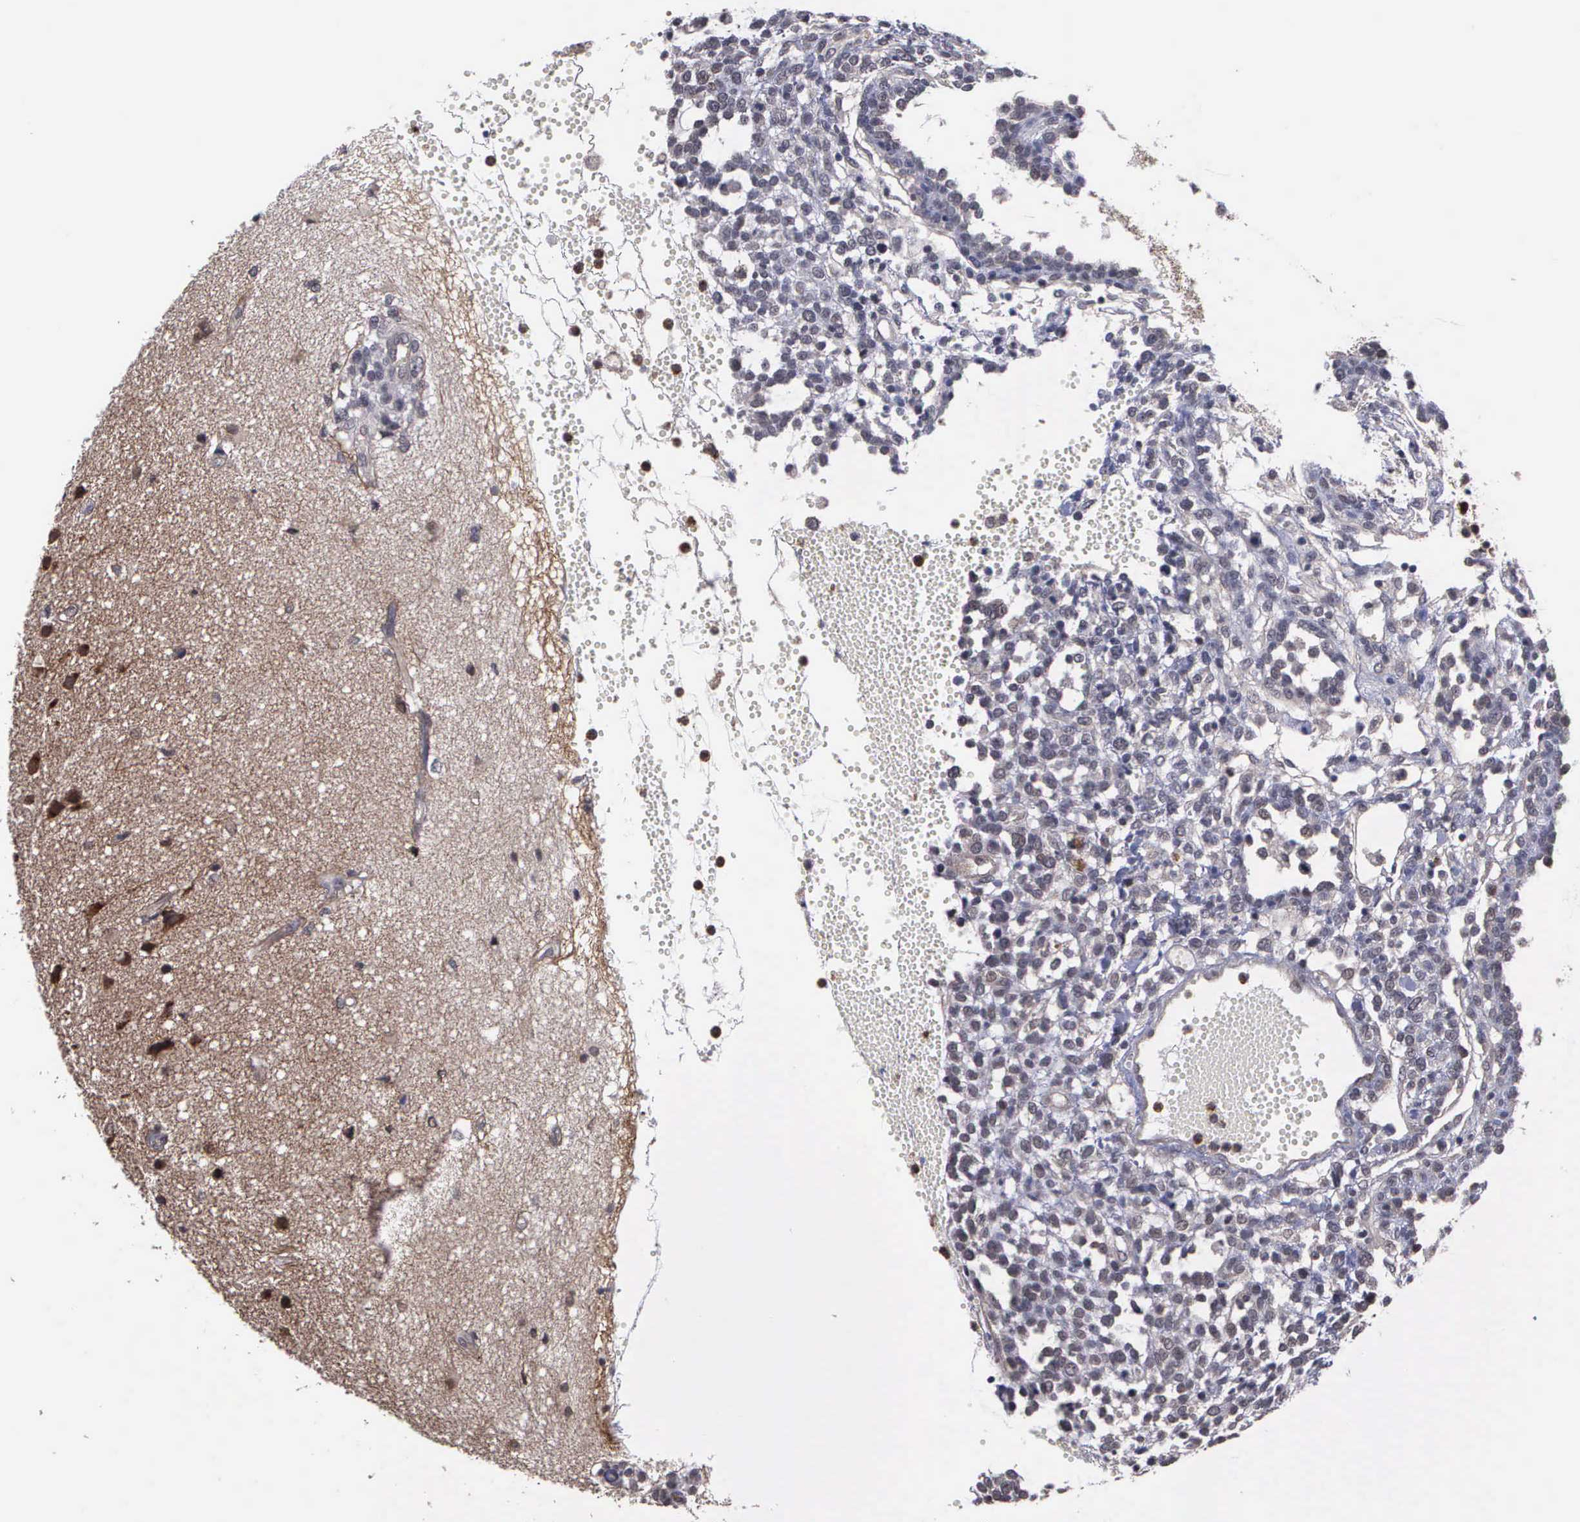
{"staining": {"intensity": "negative", "quantity": "none", "location": "none"}, "tissue": "glioma", "cell_type": "Tumor cells", "image_type": "cancer", "snomed": [{"axis": "morphology", "description": "Glioma, malignant, High grade"}, {"axis": "topography", "description": "Brain"}], "caption": "Malignant glioma (high-grade) was stained to show a protein in brown. There is no significant staining in tumor cells. The staining was performed using DAB to visualize the protein expression in brown, while the nuclei were stained in blue with hematoxylin (Magnification: 20x).", "gene": "MAP3K9", "patient": {"sex": "male", "age": 66}}